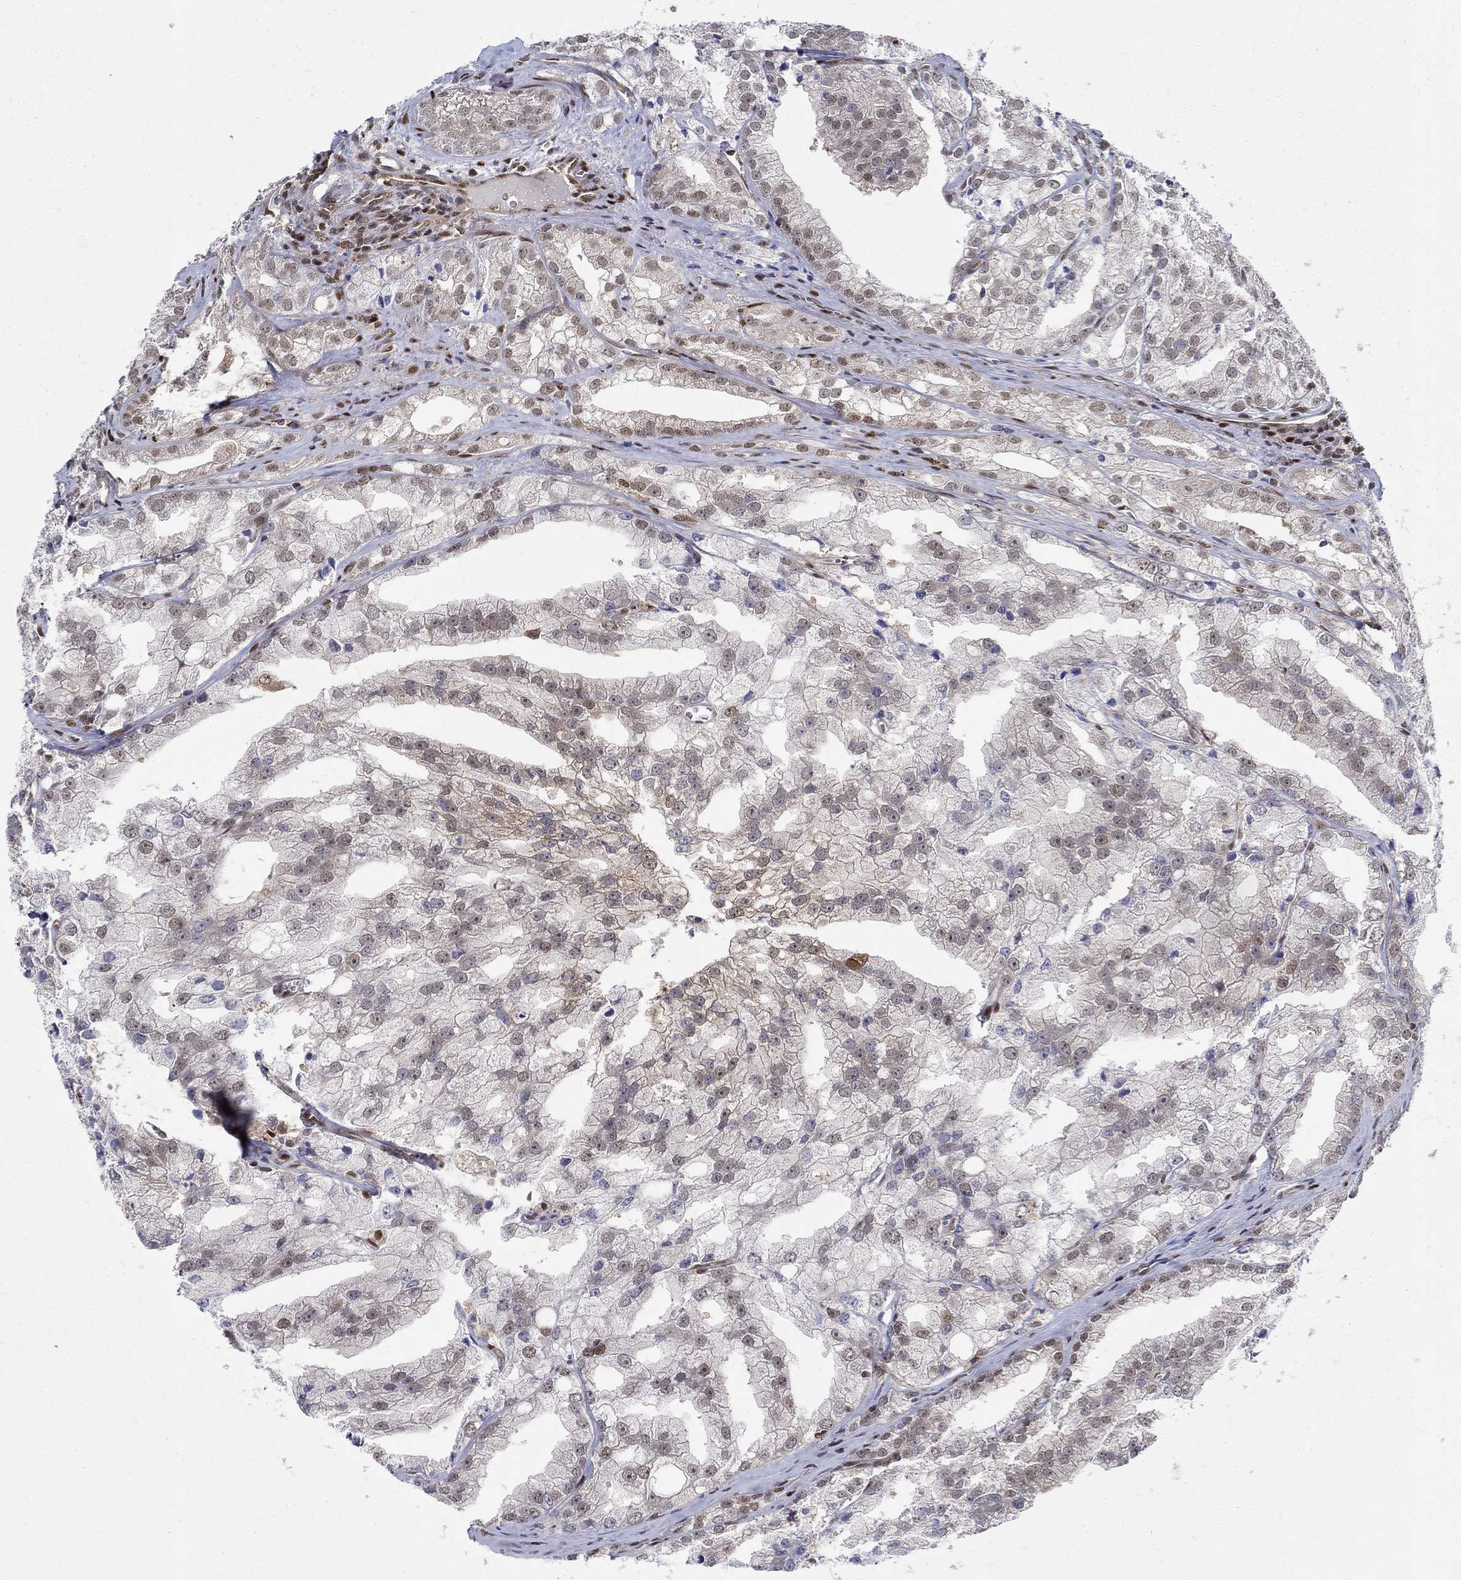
{"staining": {"intensity": "moderate", "quantity": "<25%", "location": "nuclear"}, "tissue": "prostate cancer", "cell_type": "Tumor cells", "image_type": "cancer", "snomed": [{"axis": "morphology", "description": "Adenocarcinoma, NOS"}, {"axis": "topography", "description": "Prostate"}], "caption": "Tumor cells show moderate nuclear expression in about <25% of cells in prostate cancer.", "gene": "ZNF594", "patient": {"sex": "male", "age": 70}}